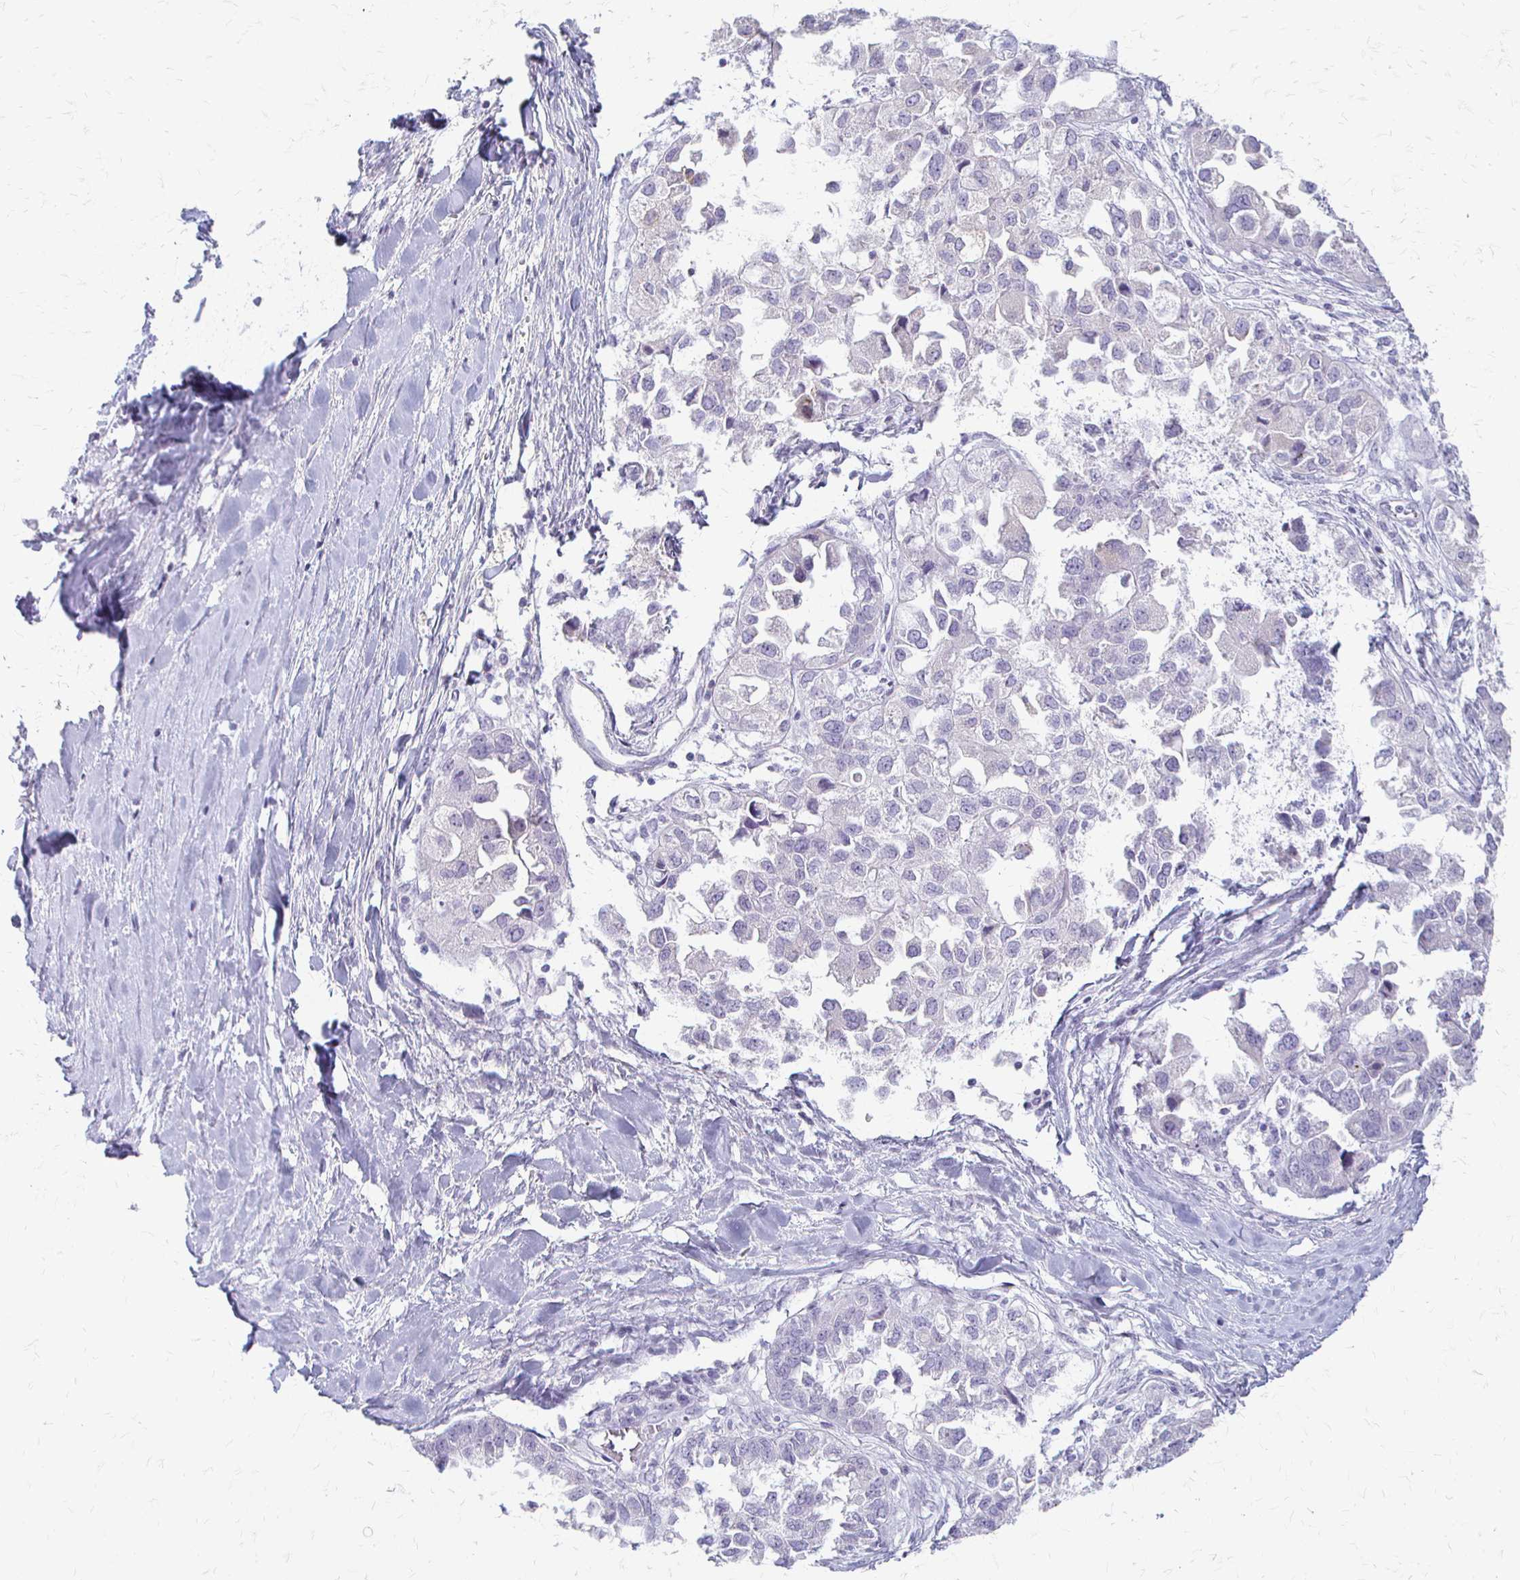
{"staining": {"intensity": "negative", "quantity": "none", "location": "none"}, "tissue": "ovarian cancer", "cell_type": "Tumor cells", "image_type": "cancer", "snomed": [{"axis": "morphology", "description": "Cystadenocarcinoma, serous, NOS"}, {"axis": "topography", "description": "Ovary"}], "caption": "Immunohistochemistry (IHC) of ovarian cancer shows no staining in tumor cells. (Immunohistochemistry (IHC), brightfield microscopy, high magnification).", "gene": "ACP5", "patient": {"sex": "female", "age": 84}}